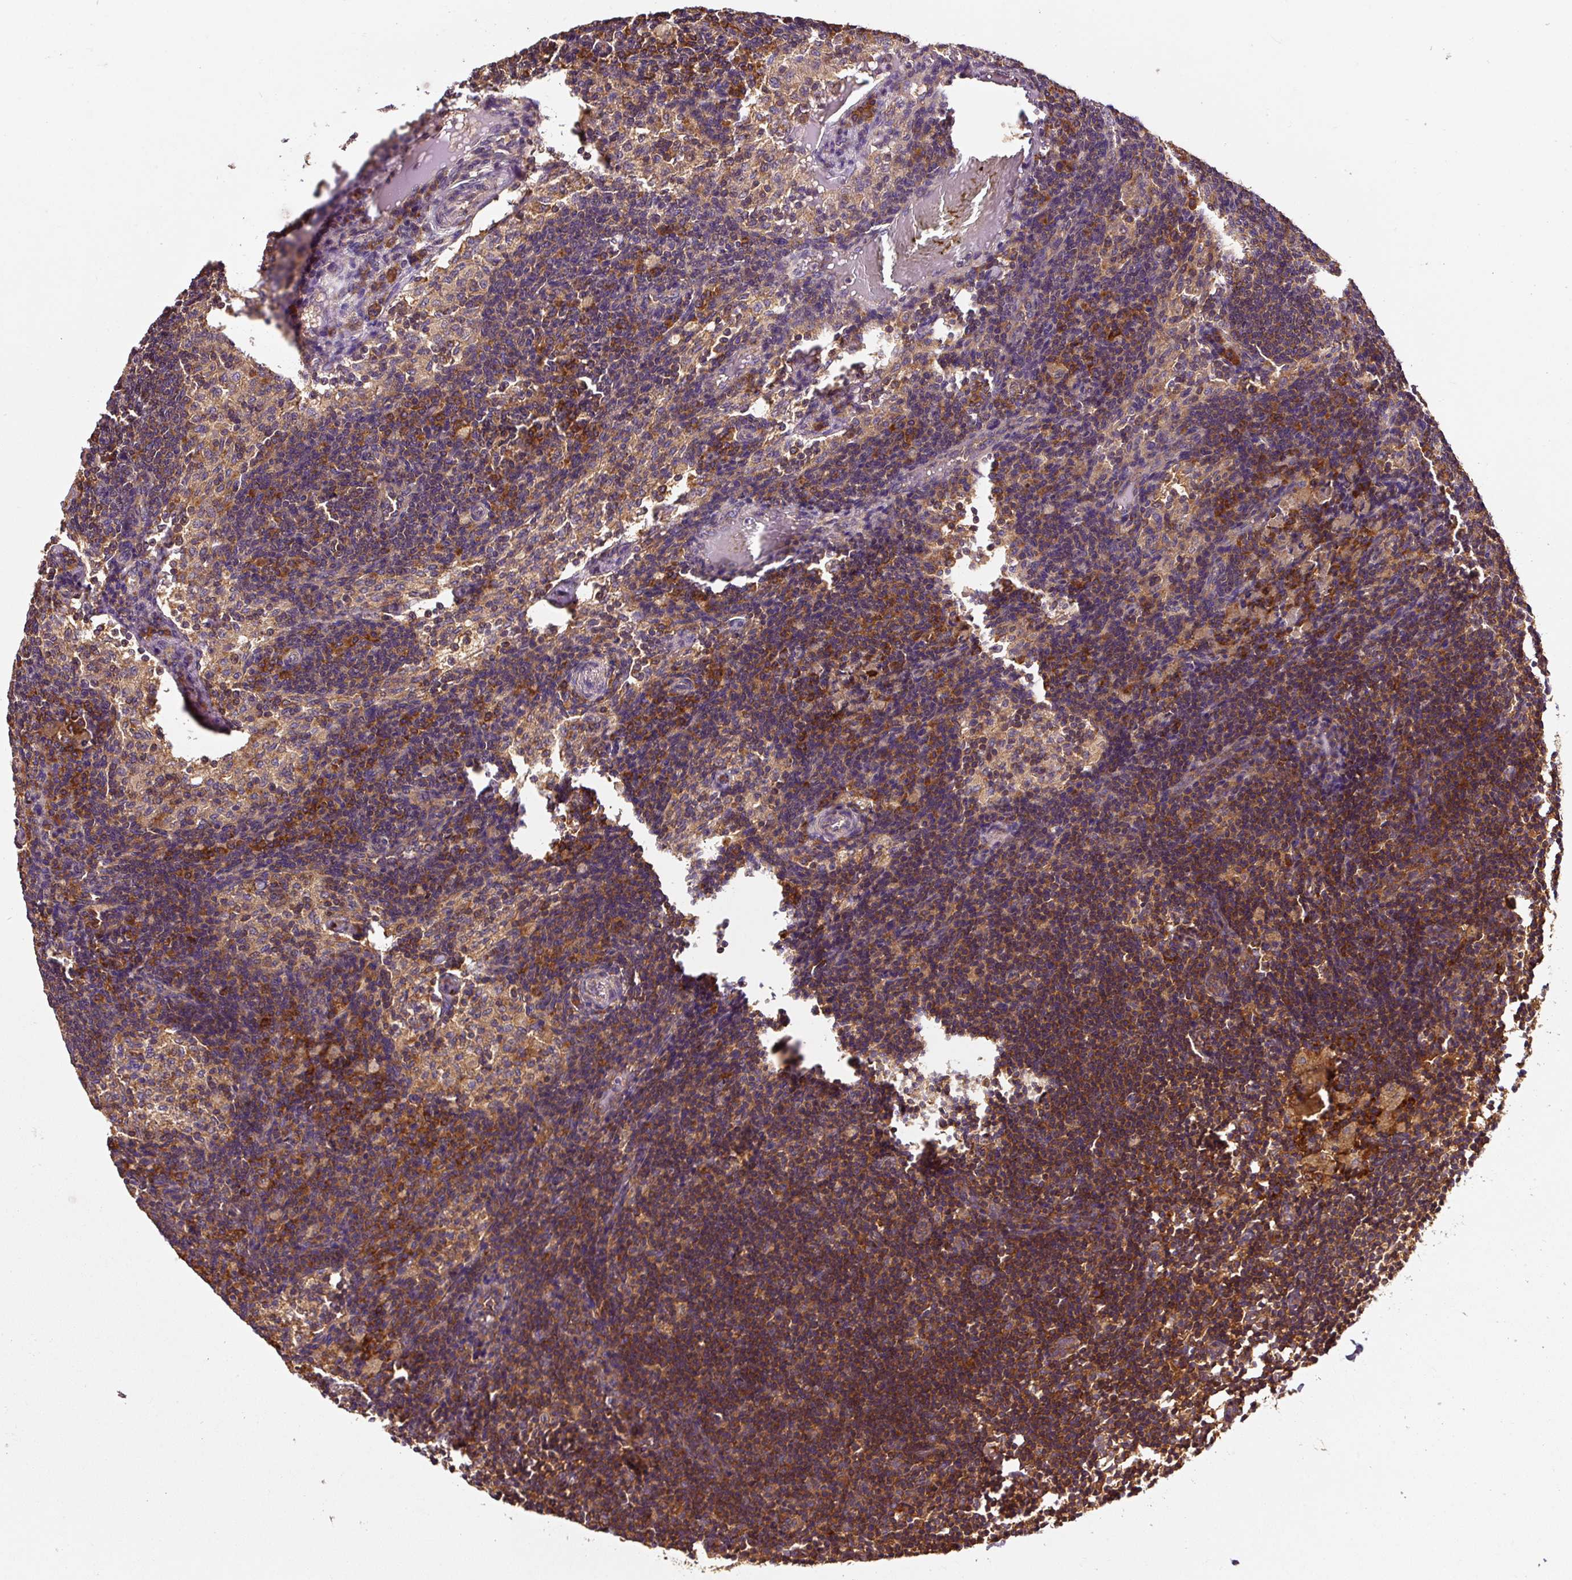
{"staining": {"intensity": "strong", "quantity": ">75%", "location": "cytoplasmic/membranous"}, "tissue": "lymph node", "cell_type": "Germinal center cells", "image_type": "normal", "snomed": [{"axis": "morphology", "description": "Normal tissue, NOS"}, {"axis": "topography", "description": "Lymph node"}], "caption": "IHC (DAB (3,3'-diaminobenzidine)) staining of benign lymph node demonstrates strong cytoplasmic/membranous protein positivity in approximately >75% of germinal center cells.", "gene": "EIF2S2", "patient": {"sex": "male", "age": 49}}